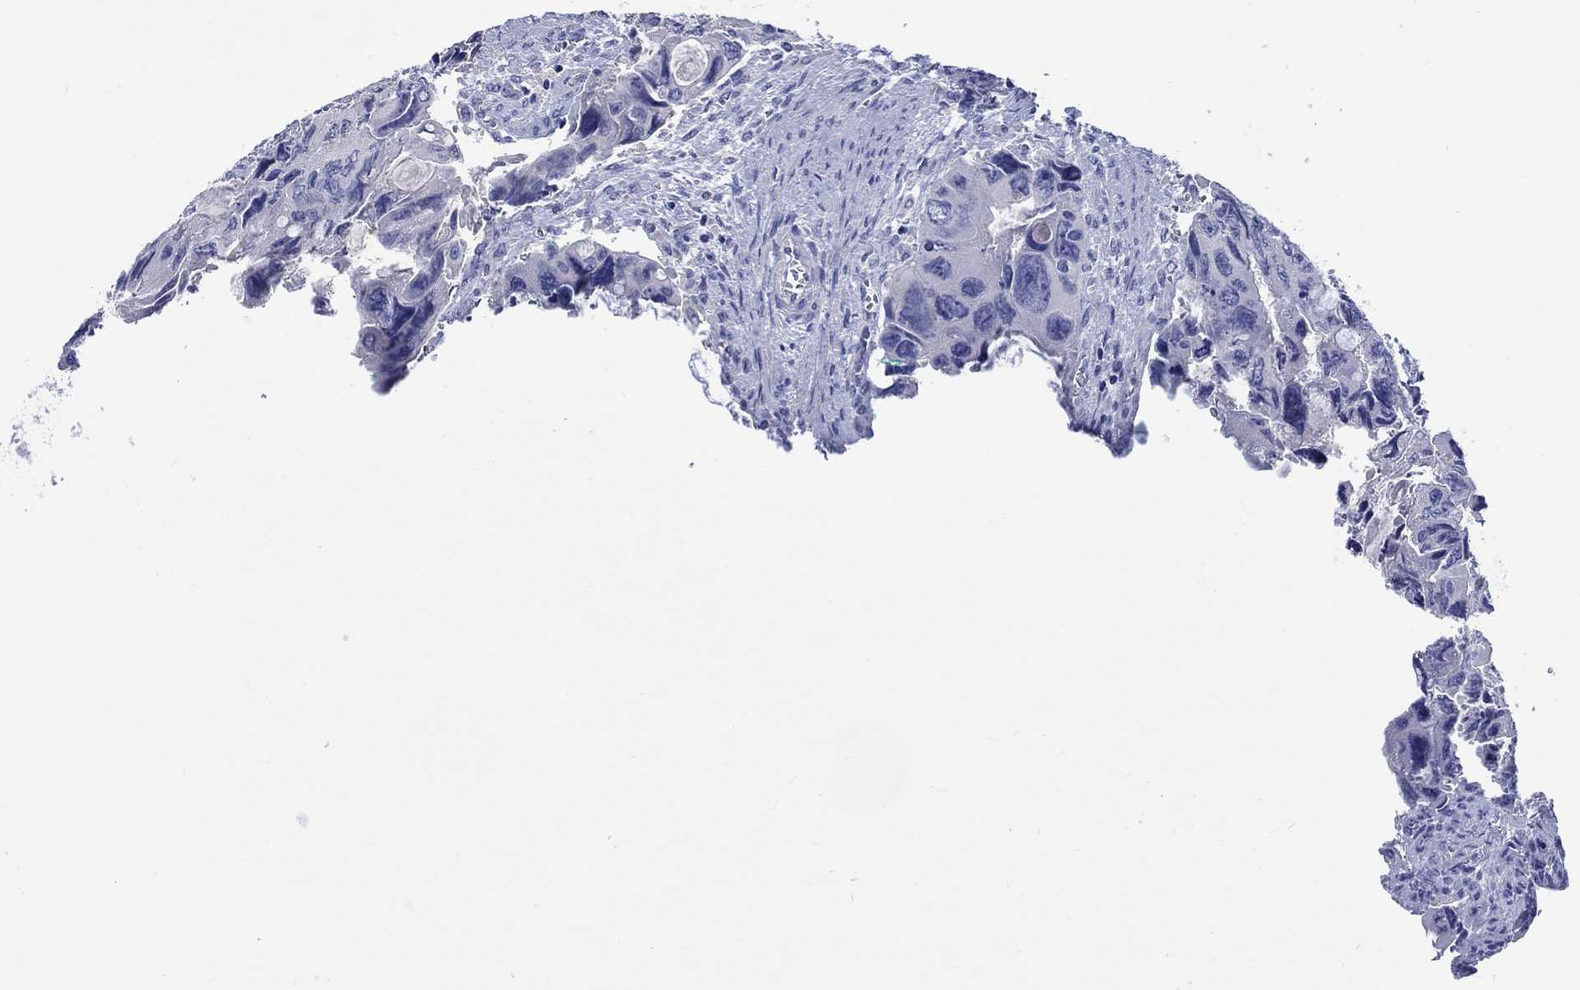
{"staining": {"intensity": "negative", "quantity": "none", "location": "none"}, "tissue": "colorectal cancer", "cell_type": "Tumor cells", "image_type": "cancer", "snomed": [{"axis": "morphology", "description": "Adenocarcinoma, NOS"}, {"axis": "topography", "description": "Rectum"}], "caption": "This is an immunohistochemistry histopathology image of colorectal cancer. There is no expression in tumor cells.", "gene": "TOMM20L", "patient": {"sex": "male", "age": 62}}